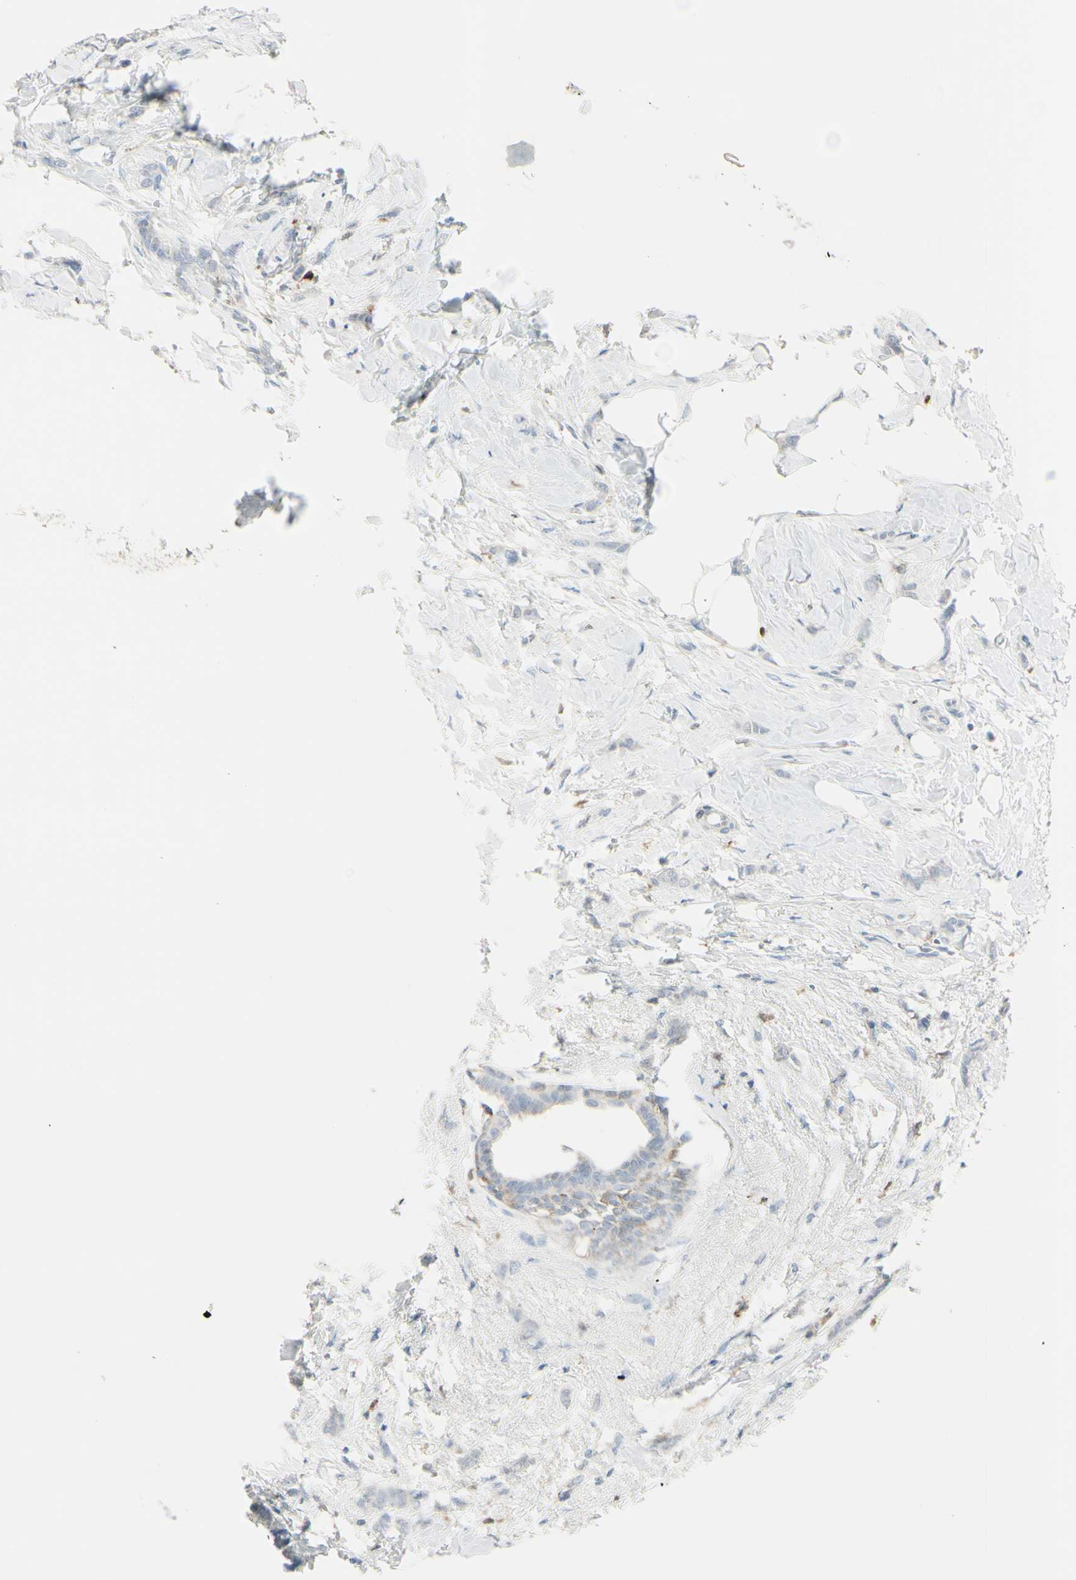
{"staining": {"intensity": "weak", "quantity": "25%-75%", "location": "cytoplasmic/membranous"}, "tissue": "breast cancer", "cell_type": "Tumor cells", "image_type": "cancer", "snomed": [{"axis": "morphology", "description": "Lobular carcinoma, in situ"}, {"axis": "morphology", "description": "Lobular carcinoma"}, {"axis": "topography", "description": "Breast"}], "caption": "A histopathology image of human breast cancer (lobular carcinoma) stained for a protein shows weak cytoplasmic/membranous brown staining in tumor cells.", "gene": "CYRIB", "patient": {"sex": "female", "age": 41}}